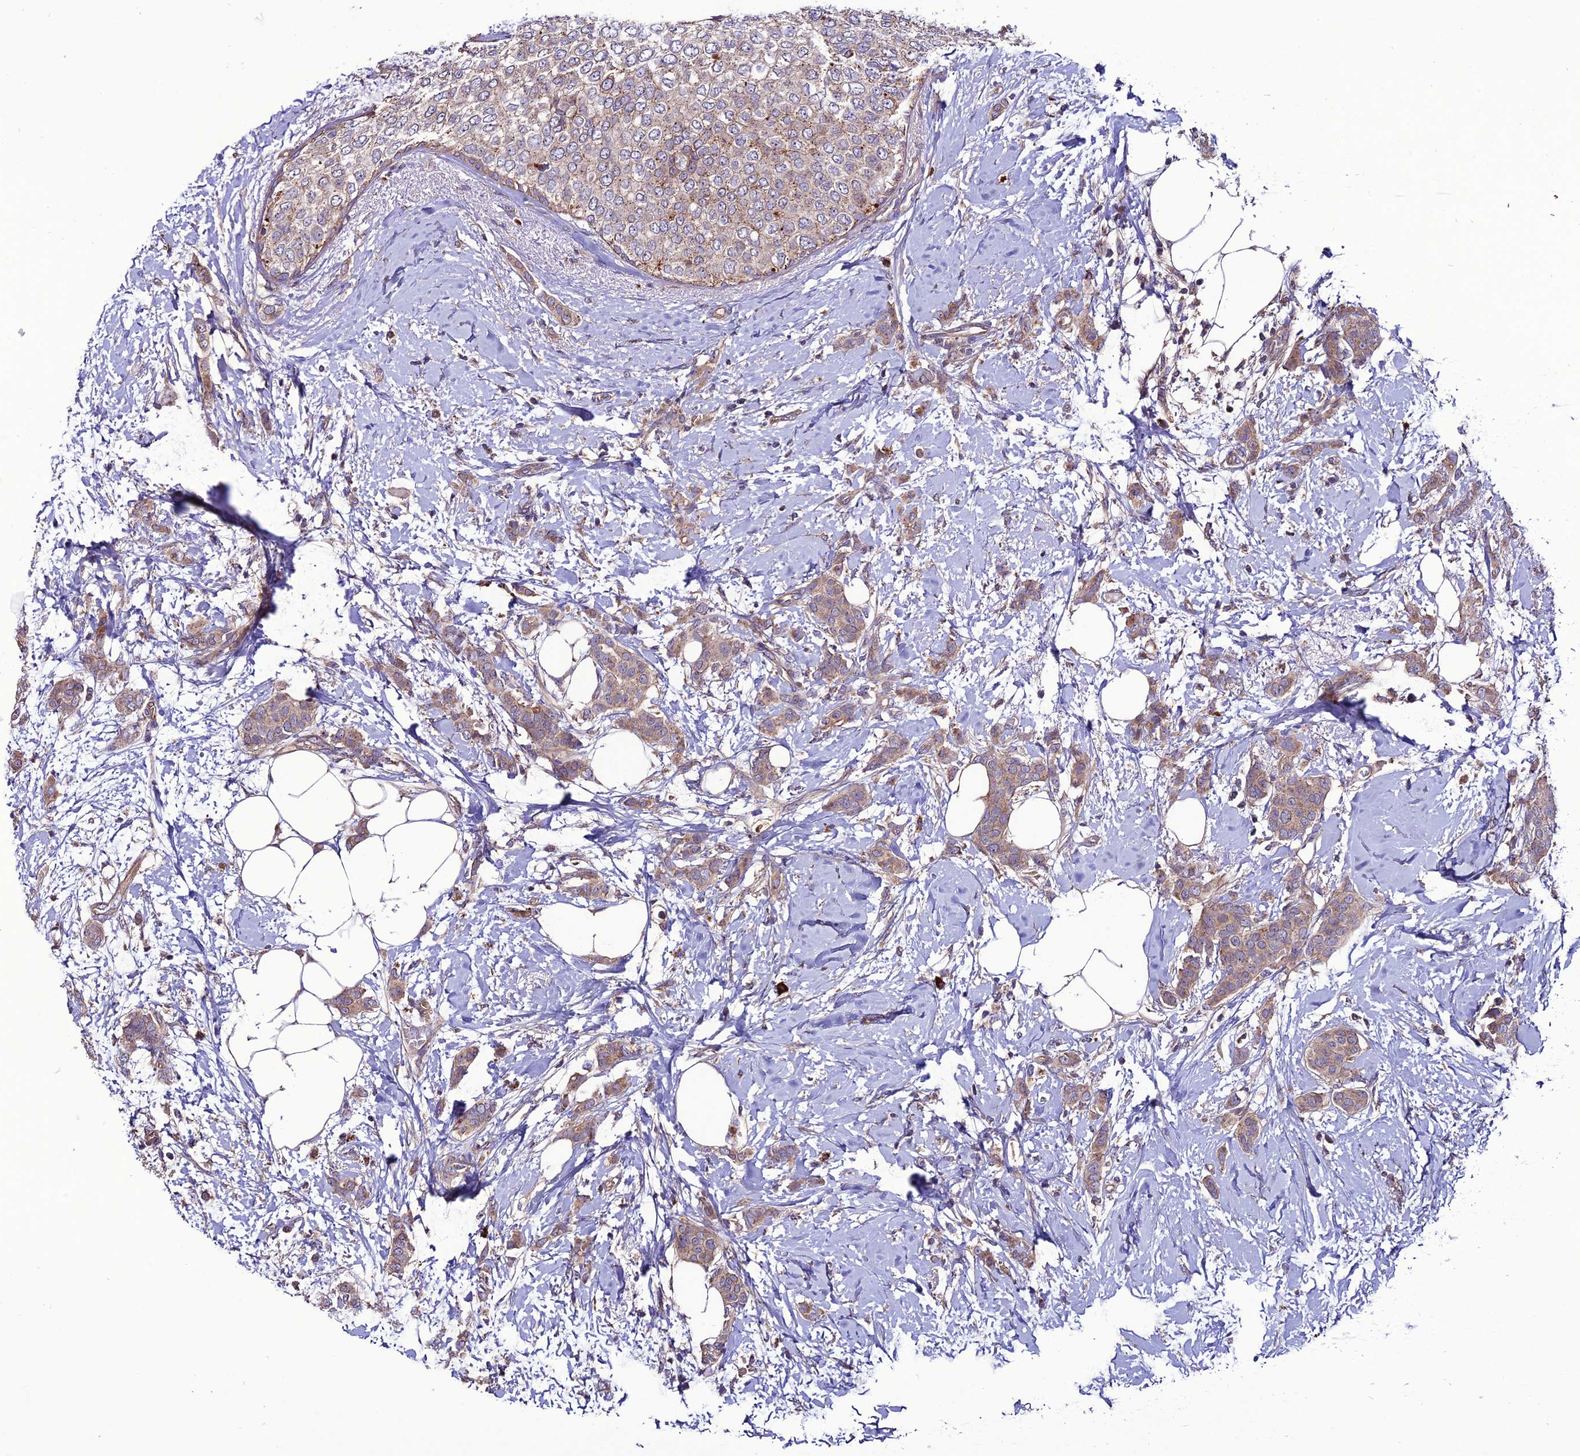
{"staining": {"intensity": "weak", "quantity": ">75%", "location": "cytoplasmic/membranous"}, "tissue": "breast cancer", "cell_type": "Tumor cells", "image_type": "cancer", "snomed": [{"axis": "morphology", "description": "Duct carcinoma"}, {"axis": "topography", "description": "Breast"}], "caption": "A micrograph of human breast cancer stained for a protein shows weak cytoplasmic/membranous brown staining in tumor cells.", "gene": "PPIL3", "patient": {"sex": "female", "age": 72}}